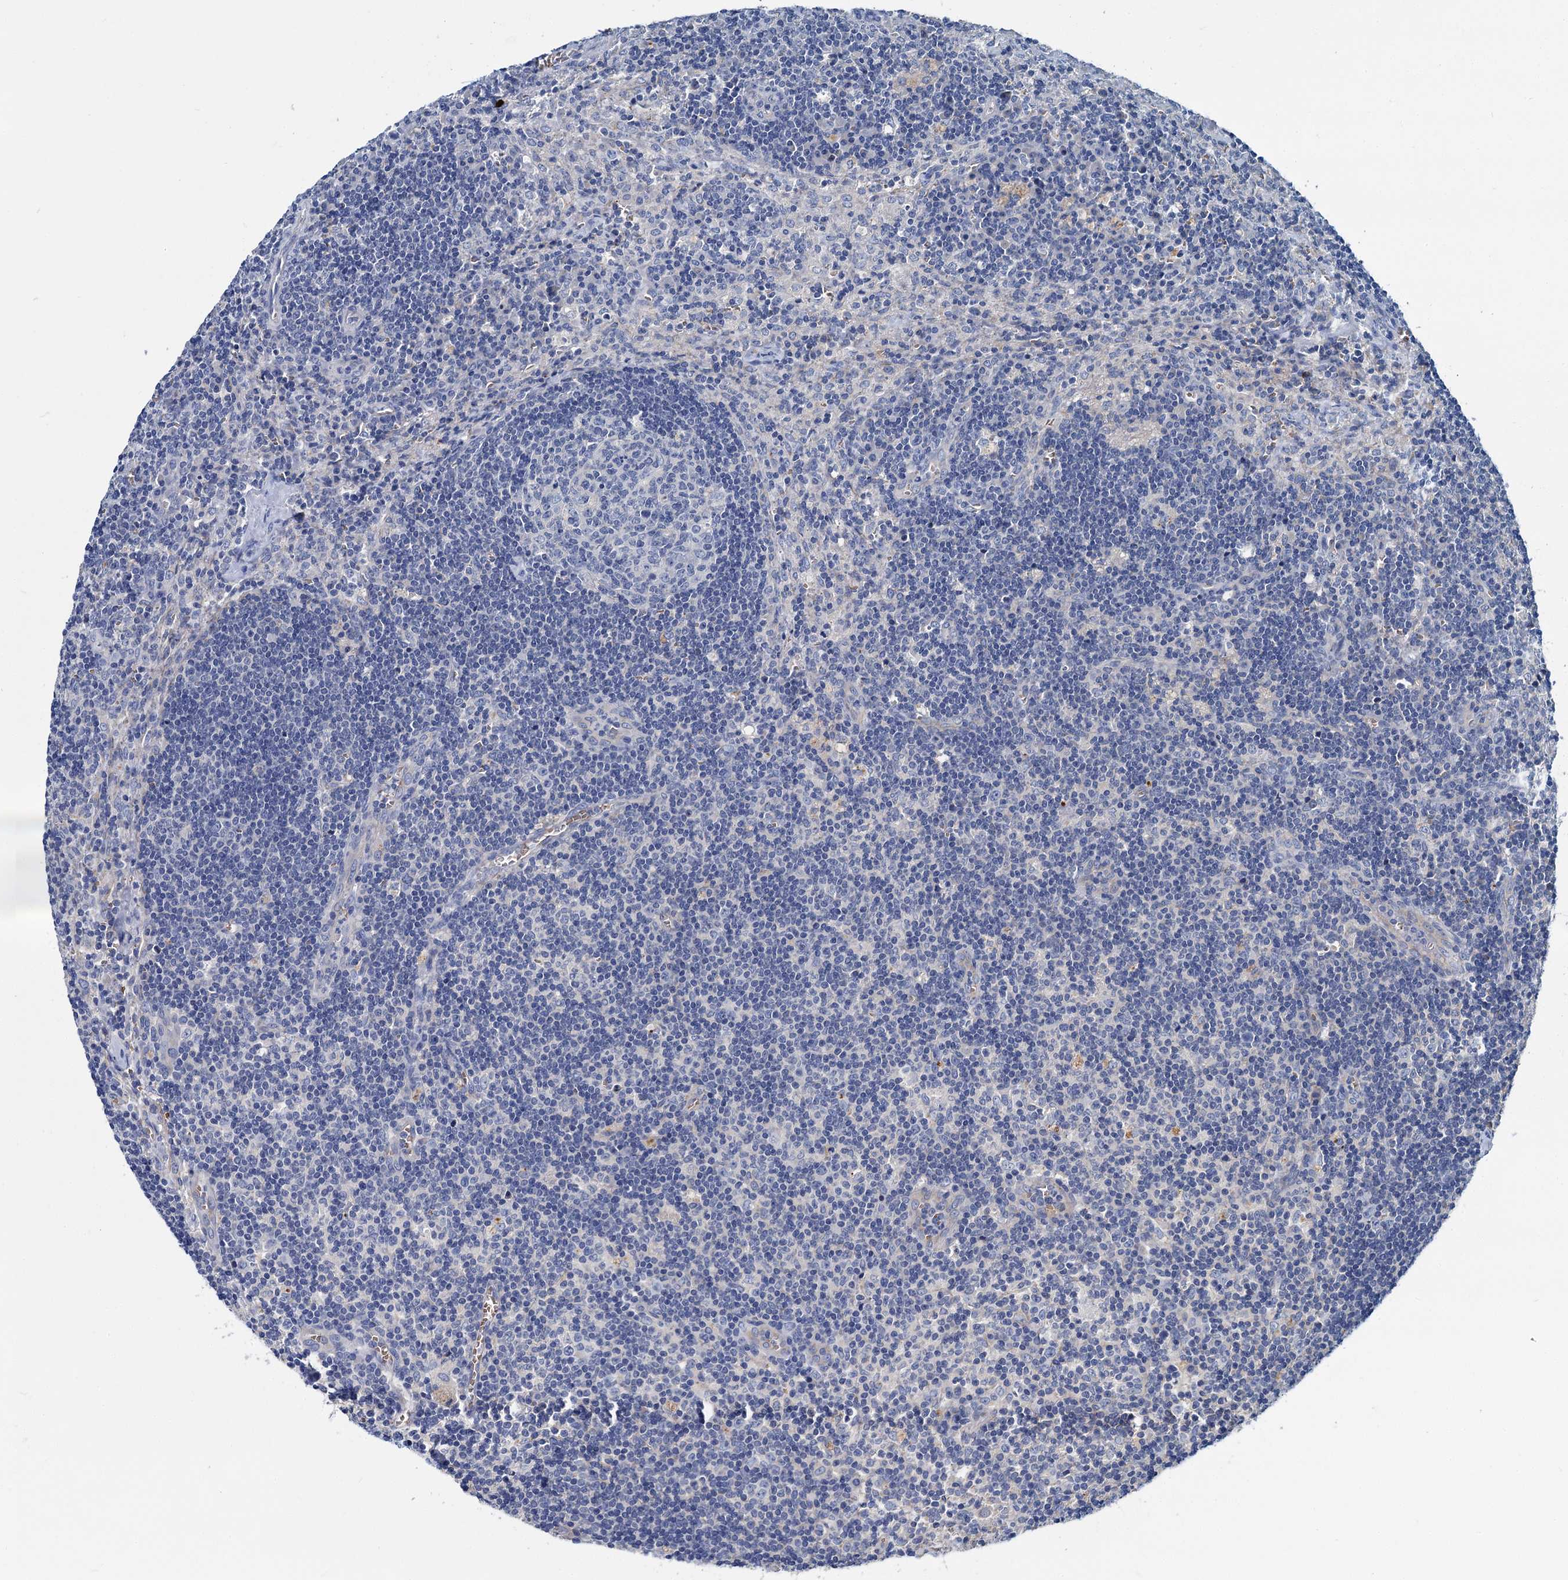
{"staining": {"intensity": "negative", "quantity": "none", "location": "none"}, "tissue": "lymph node", "cell_type": "Germinal center cells", "image_type": "normal", "snomed": [{"axis": "morphology", "description": "Normal tissue, NOS"}, {"axis": "topography", "description": "Lymph node"}], "caption": "Micrograph shows no protein expression in germinal center cells of normal lymph node.", "gene": "ATG2A", "patient": {"sex": "male", "age": 58}}